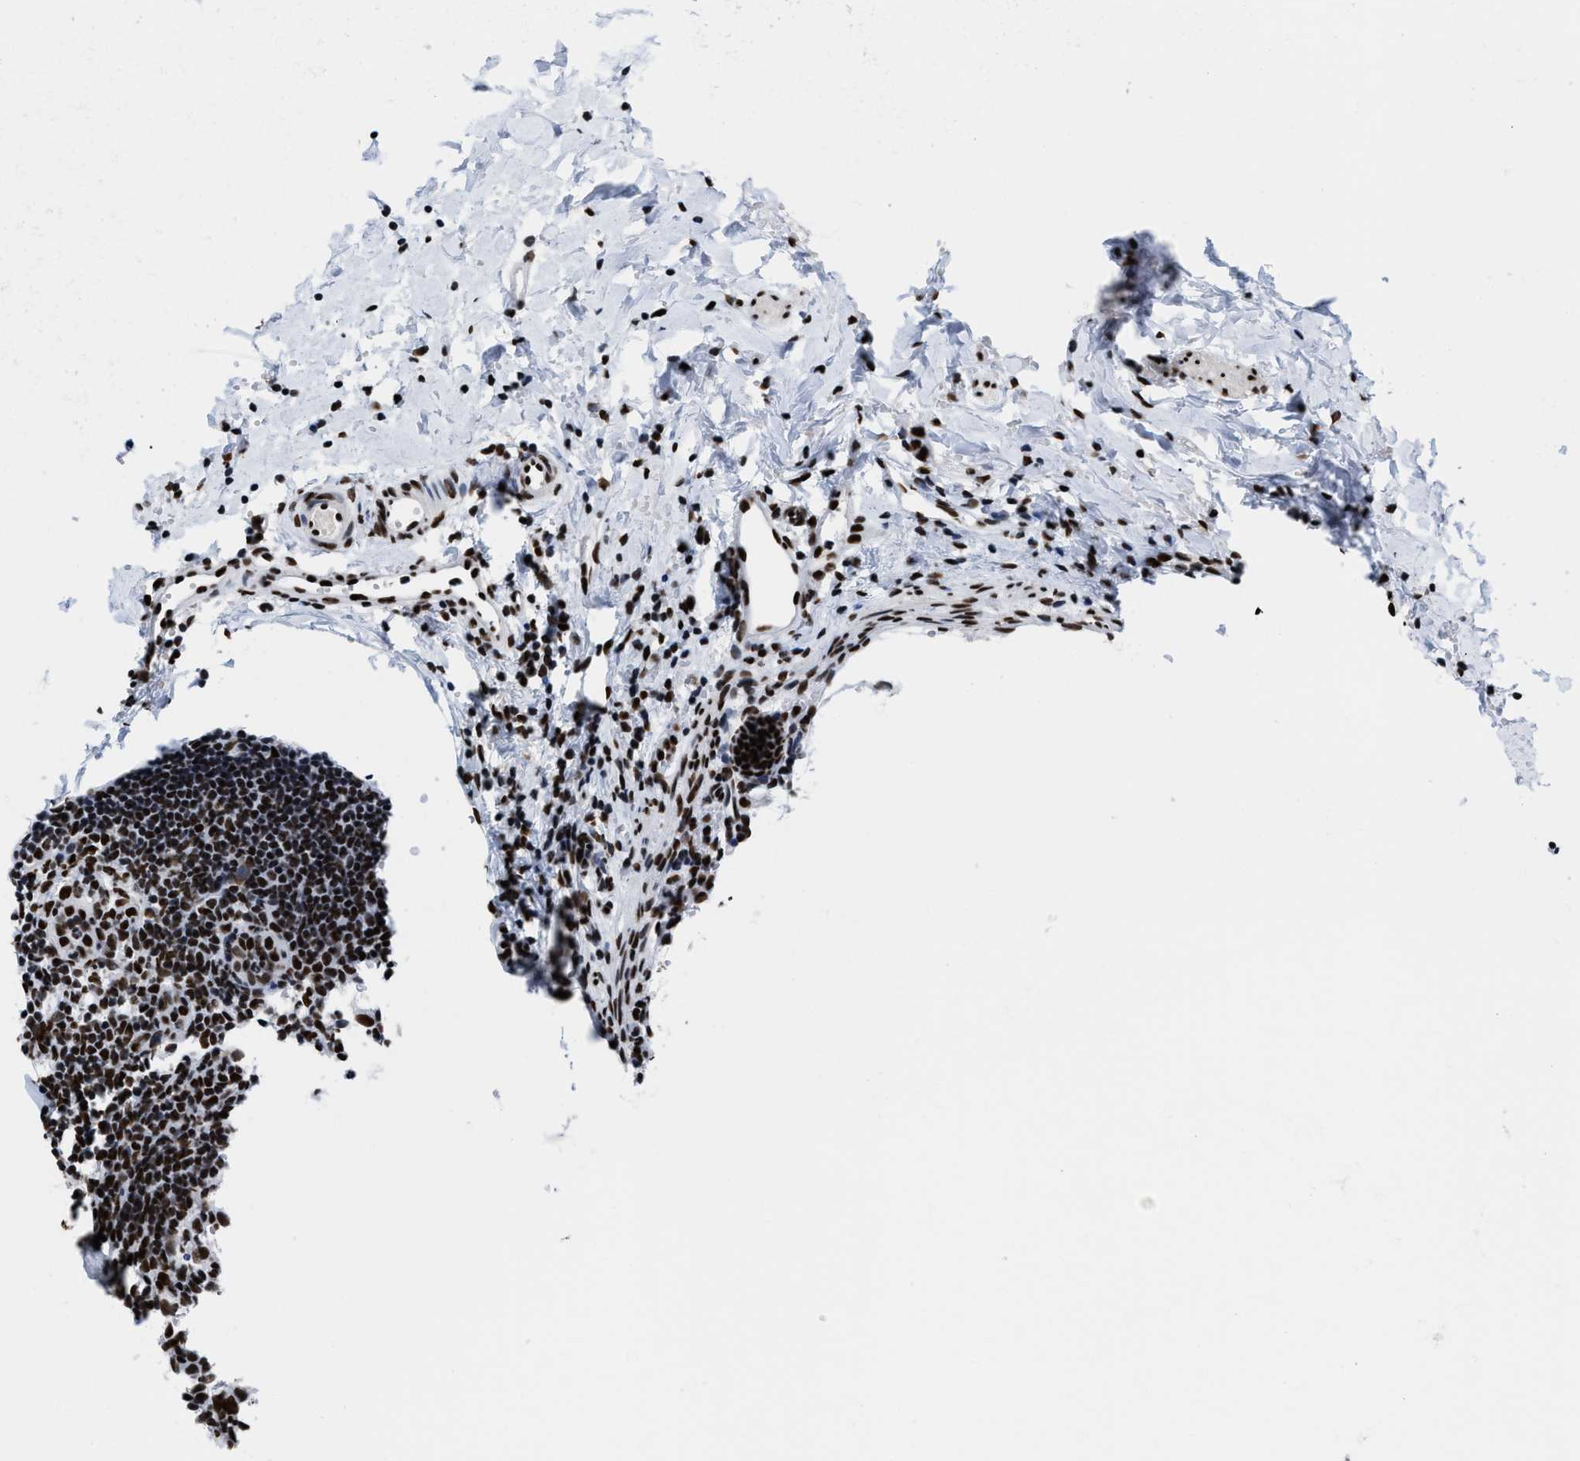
{"staining": {"intensity": "strong", "quantity": ">75%", "location": "nuclear"}, "tissue": "appendix", "cell_type": "Glandular cells", "image_type": "normal", "snomed": [{"axis": "morphology", "description": "Normal tissue, NOS"}, {"axis": "topography", "description": "Appendix"}], "caption": "Immunohistochemistry (IHC) photomicrograph of unremarkable appendix: appendix stained using IHC shows high levels of strong protein expression localized specifically in the nuclear of glandular cells, appearing as a nuclear brown color.", "gene": "SMARCC2", "patient": {"sex": "male", "age": 1}}